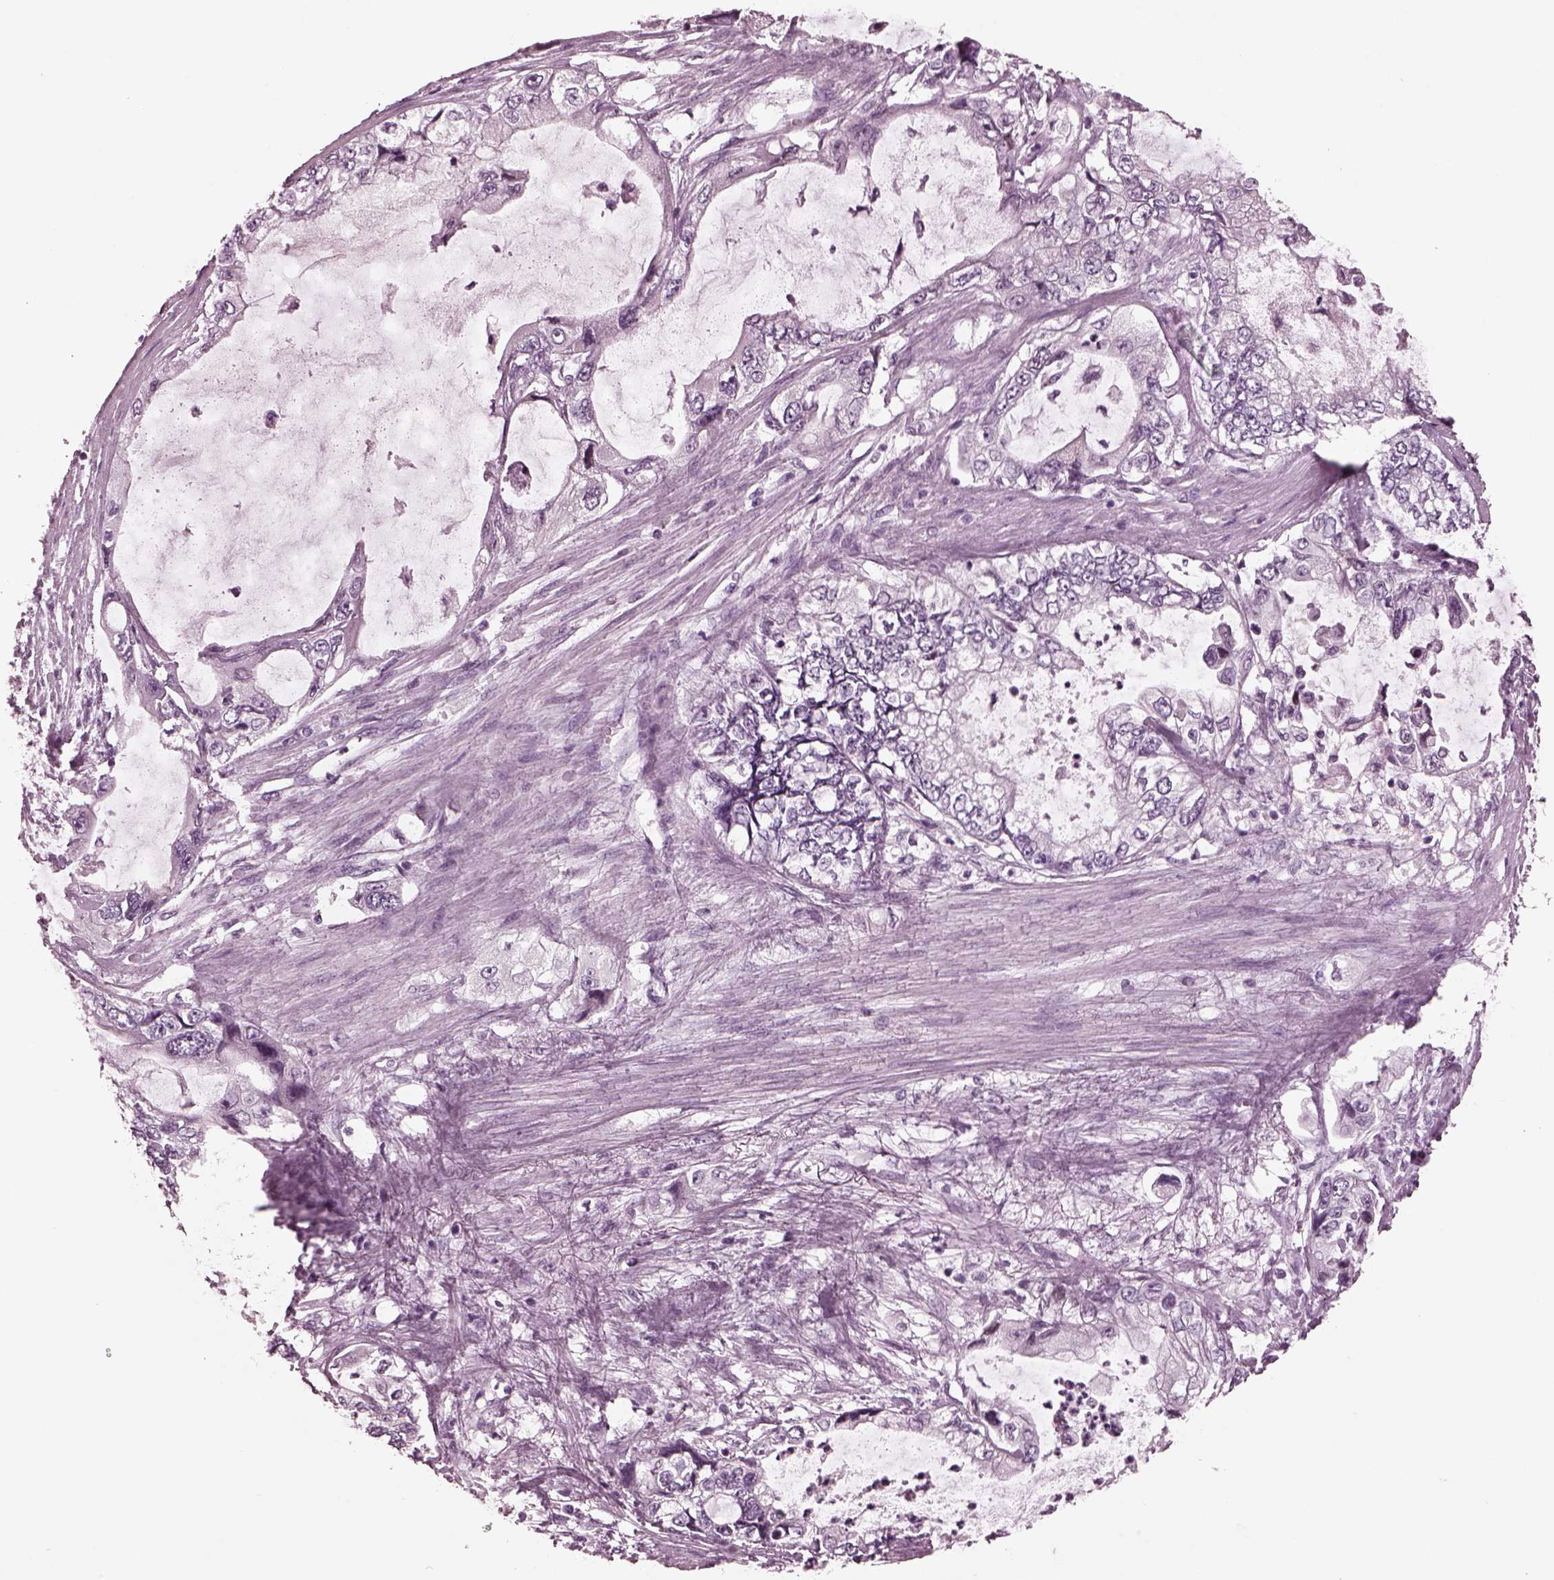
{"staining": {"intensity": "negative", "quantity": "none", "location": "none"}, "tissue": "stomach cancer", "cell_type": "Tumor cells", "image_type": "cancer", "snomed": [{"axis": "morphology", "description": "Adenocarcinoma, NOS"}, {"axis": "topography", "description": "Pancreas"}, {"axis": "topography", "description": "Stomach, upper"}, {"axis": "topography", "description": "Stomach"}], "caption": "Tumor cells show no significant protein expression in stomach cancer (adenocarcinoma).", "gene": "MIB2", "patient": {"sex": "male", "age": 77}}